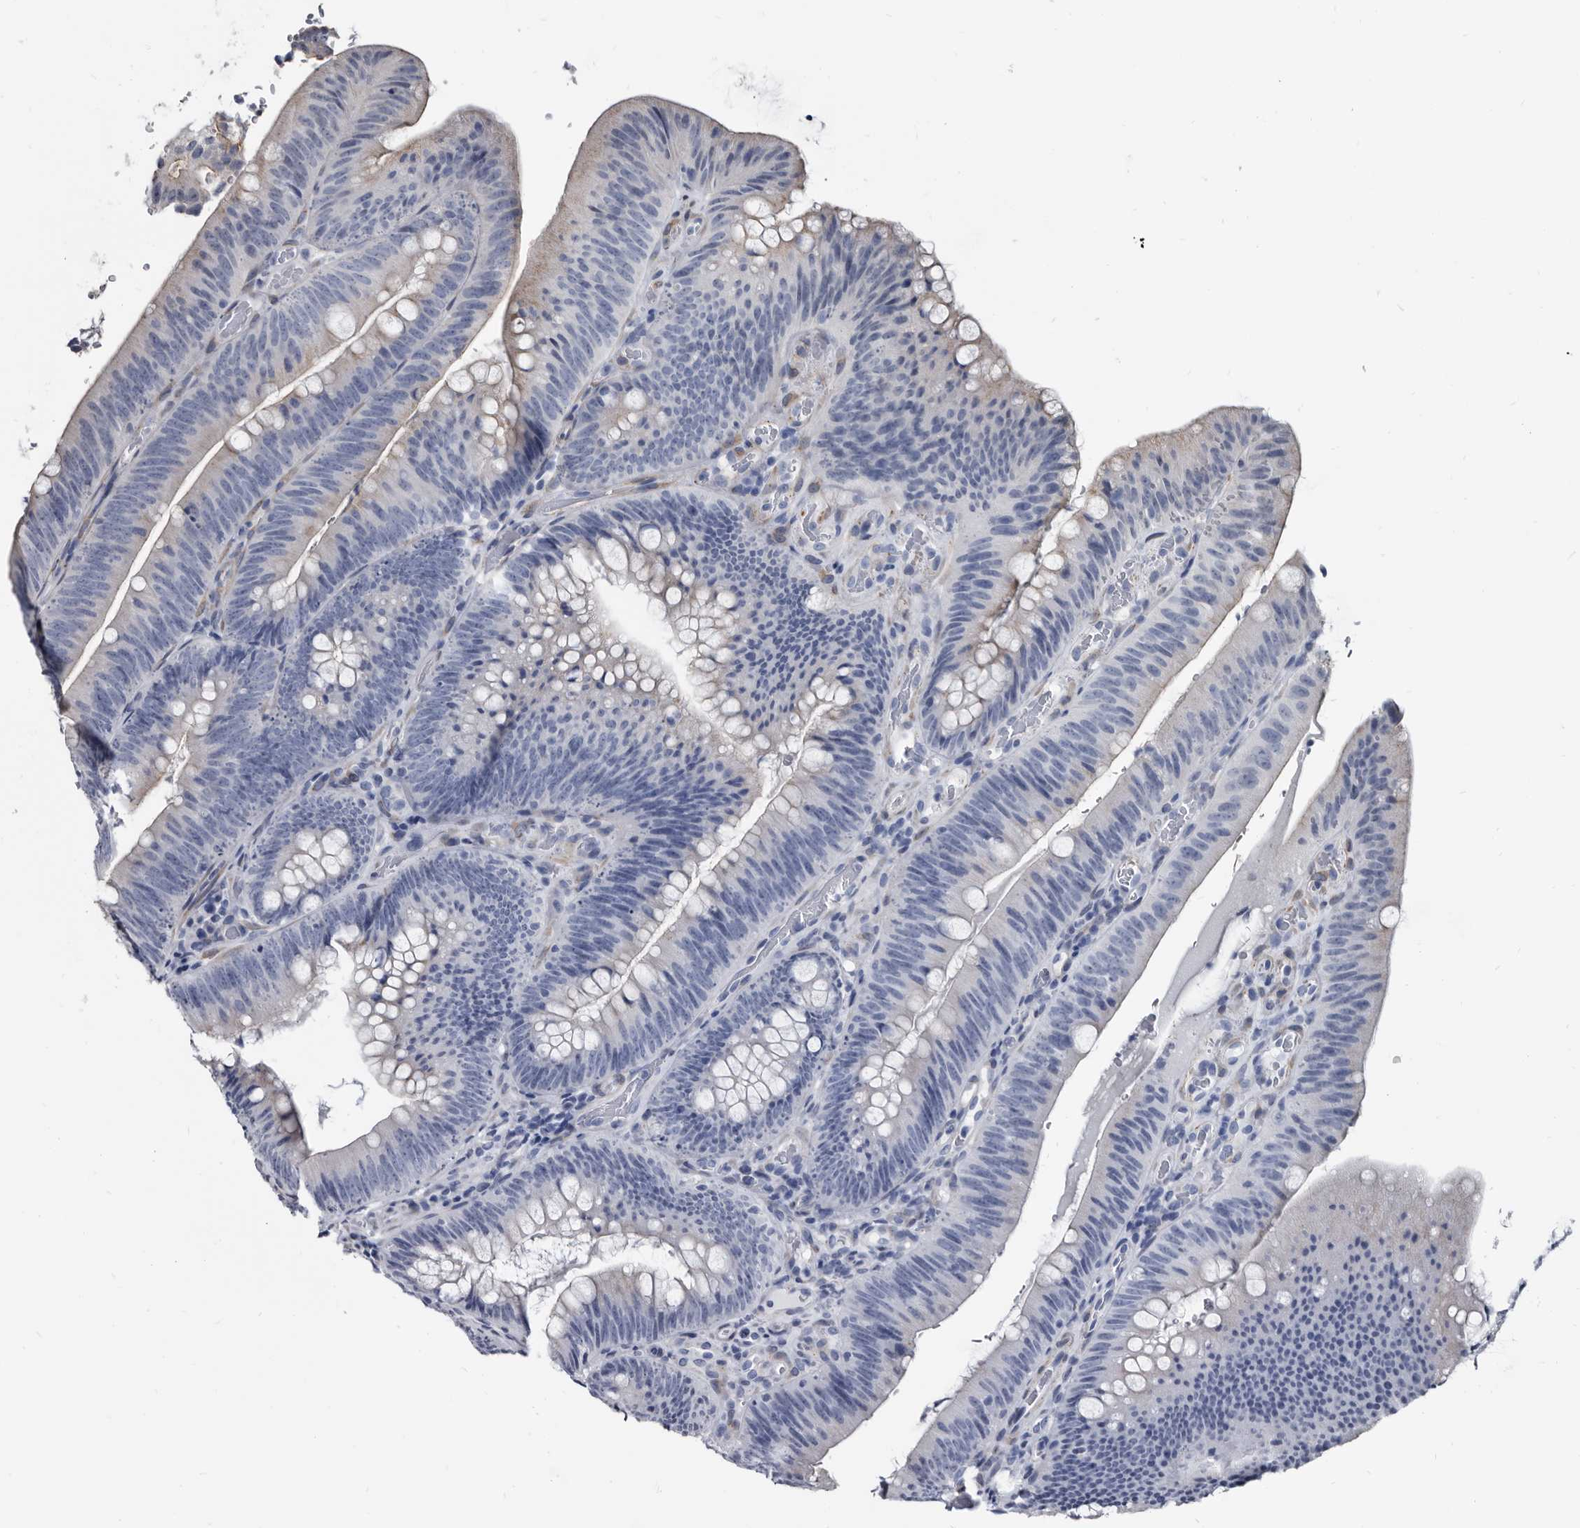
{"staining": {"intensity": "negative", "quantity": "none", "location": "none"}, "tissue": "colorectal cancer", "cell_type": "Tumor cells", "image_type": "cancer", "snomed": [{"axis": "morphology", "description": "Normal tissue, NOS"}, {"axis": "topography", "description": "Colon"}], "caption": "Colorectal cancer was stained to show a protein in brown. There is no significant expression in tumor cells.", "gene": "PRSS8", "patient": {"sex": "female", "age": 82}}